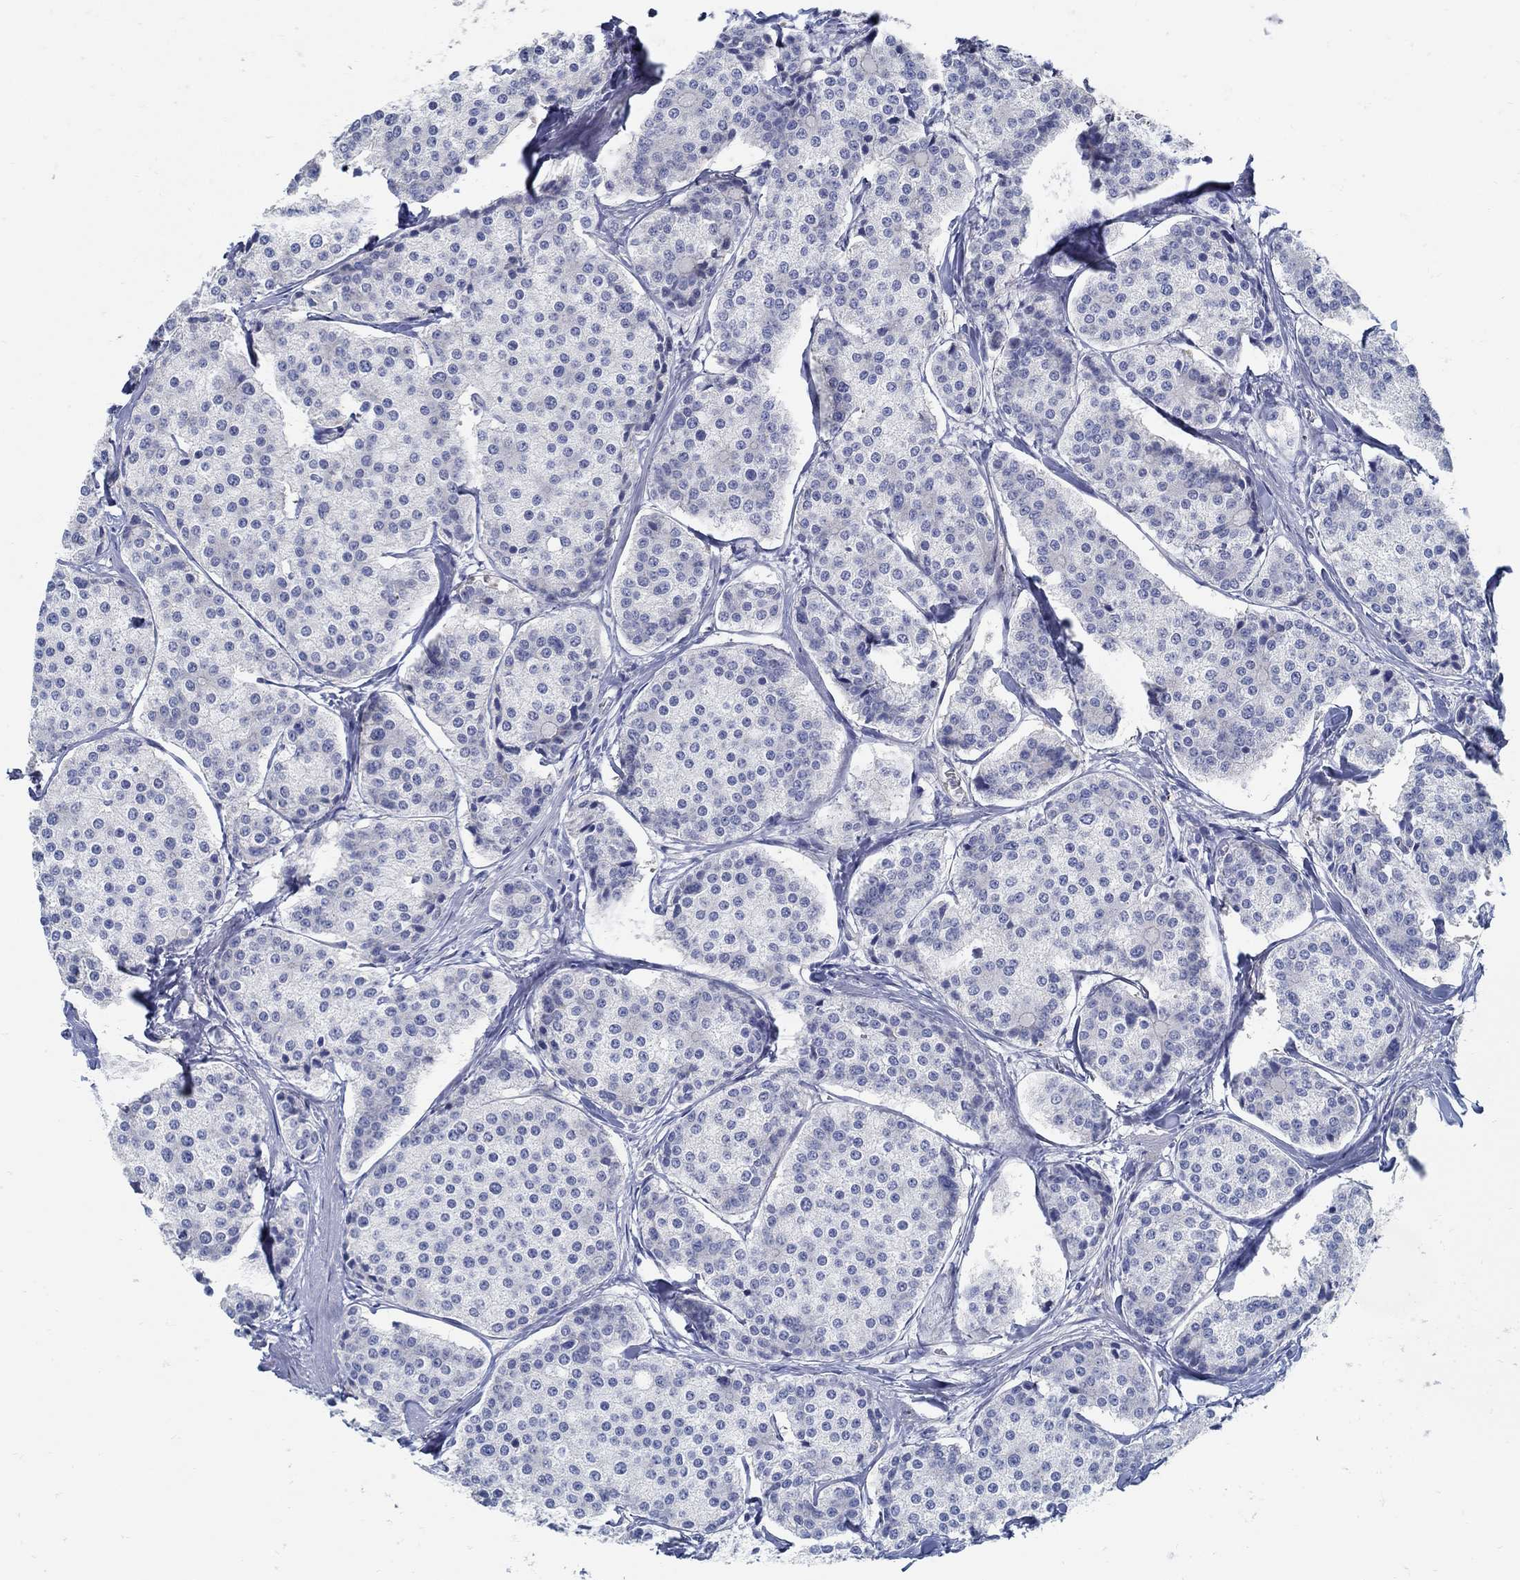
{"staining": {"intensity": "negative", "quantity": "none", "location": "none"}, "tissue": "carcinoid", "cell_type": "Tumor cells", "image_type": "cancer", "snomed": [{"axis": "morphology", "description": "Carcinoid, malignant, NOS"}, {"axis": "topography", "description": "Small intestine"}], "caption": "Image shows no significant protein staining in tumor cells of malignant carcinoid. (DAB (3,3'-diaminobenzidine) immunohistochemistry (IHC) with hematoxylin counter stain).", "gene": "C15orf39", "patient": {"sex": "female", "age": 65}}